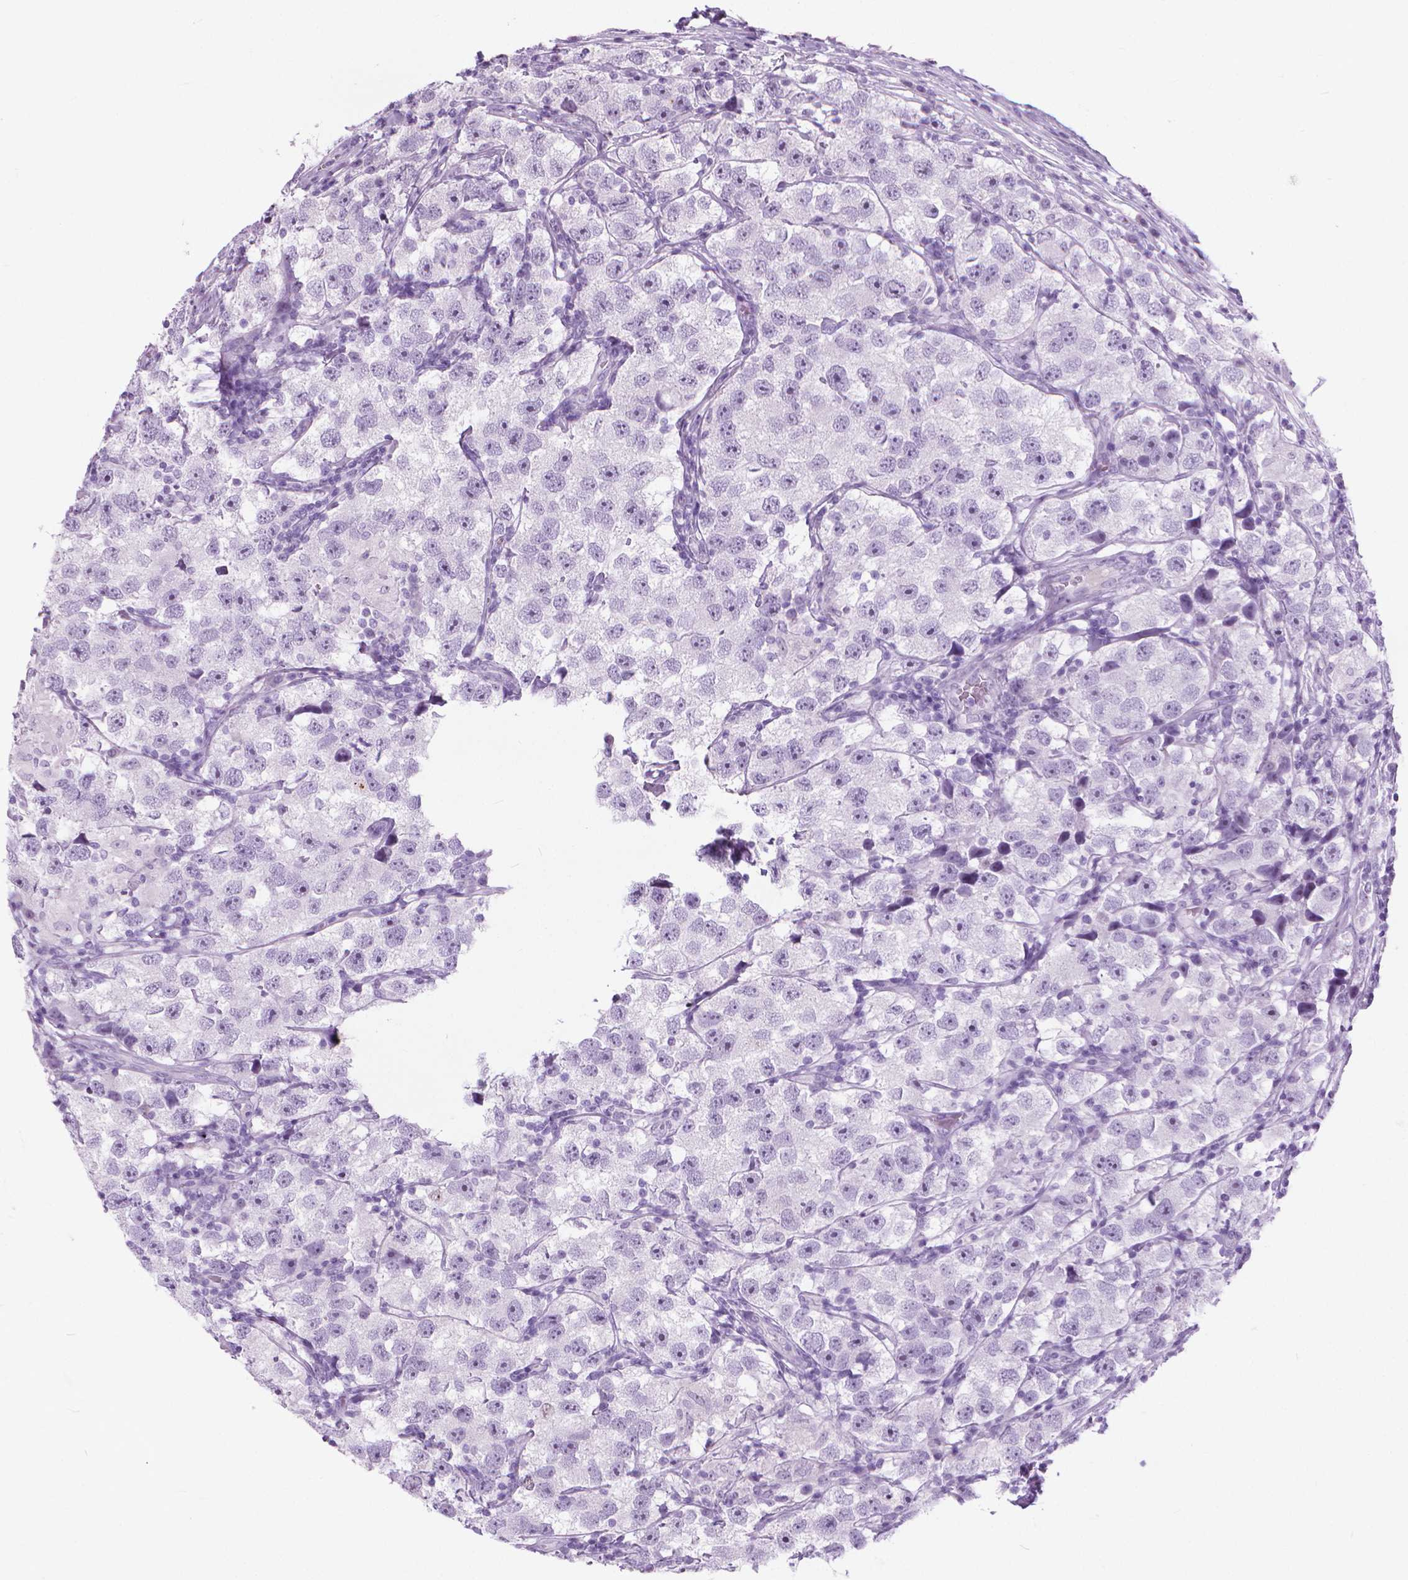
{"staining": {"intensity": "negative", "quantity": "none", "location": "none"}, "tissue": "testis cancer", "cell_type": "Tumor cells", "image_type": "cancer", "snomed": [{"axis": "morphology", "description": "Seminoma, NOS"}, {"axis": "topography", "description": "Testis"}], "caption": "Immunohistochemistry of human testis cancer demonstrates no expression in tumor cells. (DAB (3,3'-diaminobenzidine) IHC visualized using brightfield microscopy, high magnification).", "gene": "HTR2B", "patient": {"sex": "male", "age": 26}}